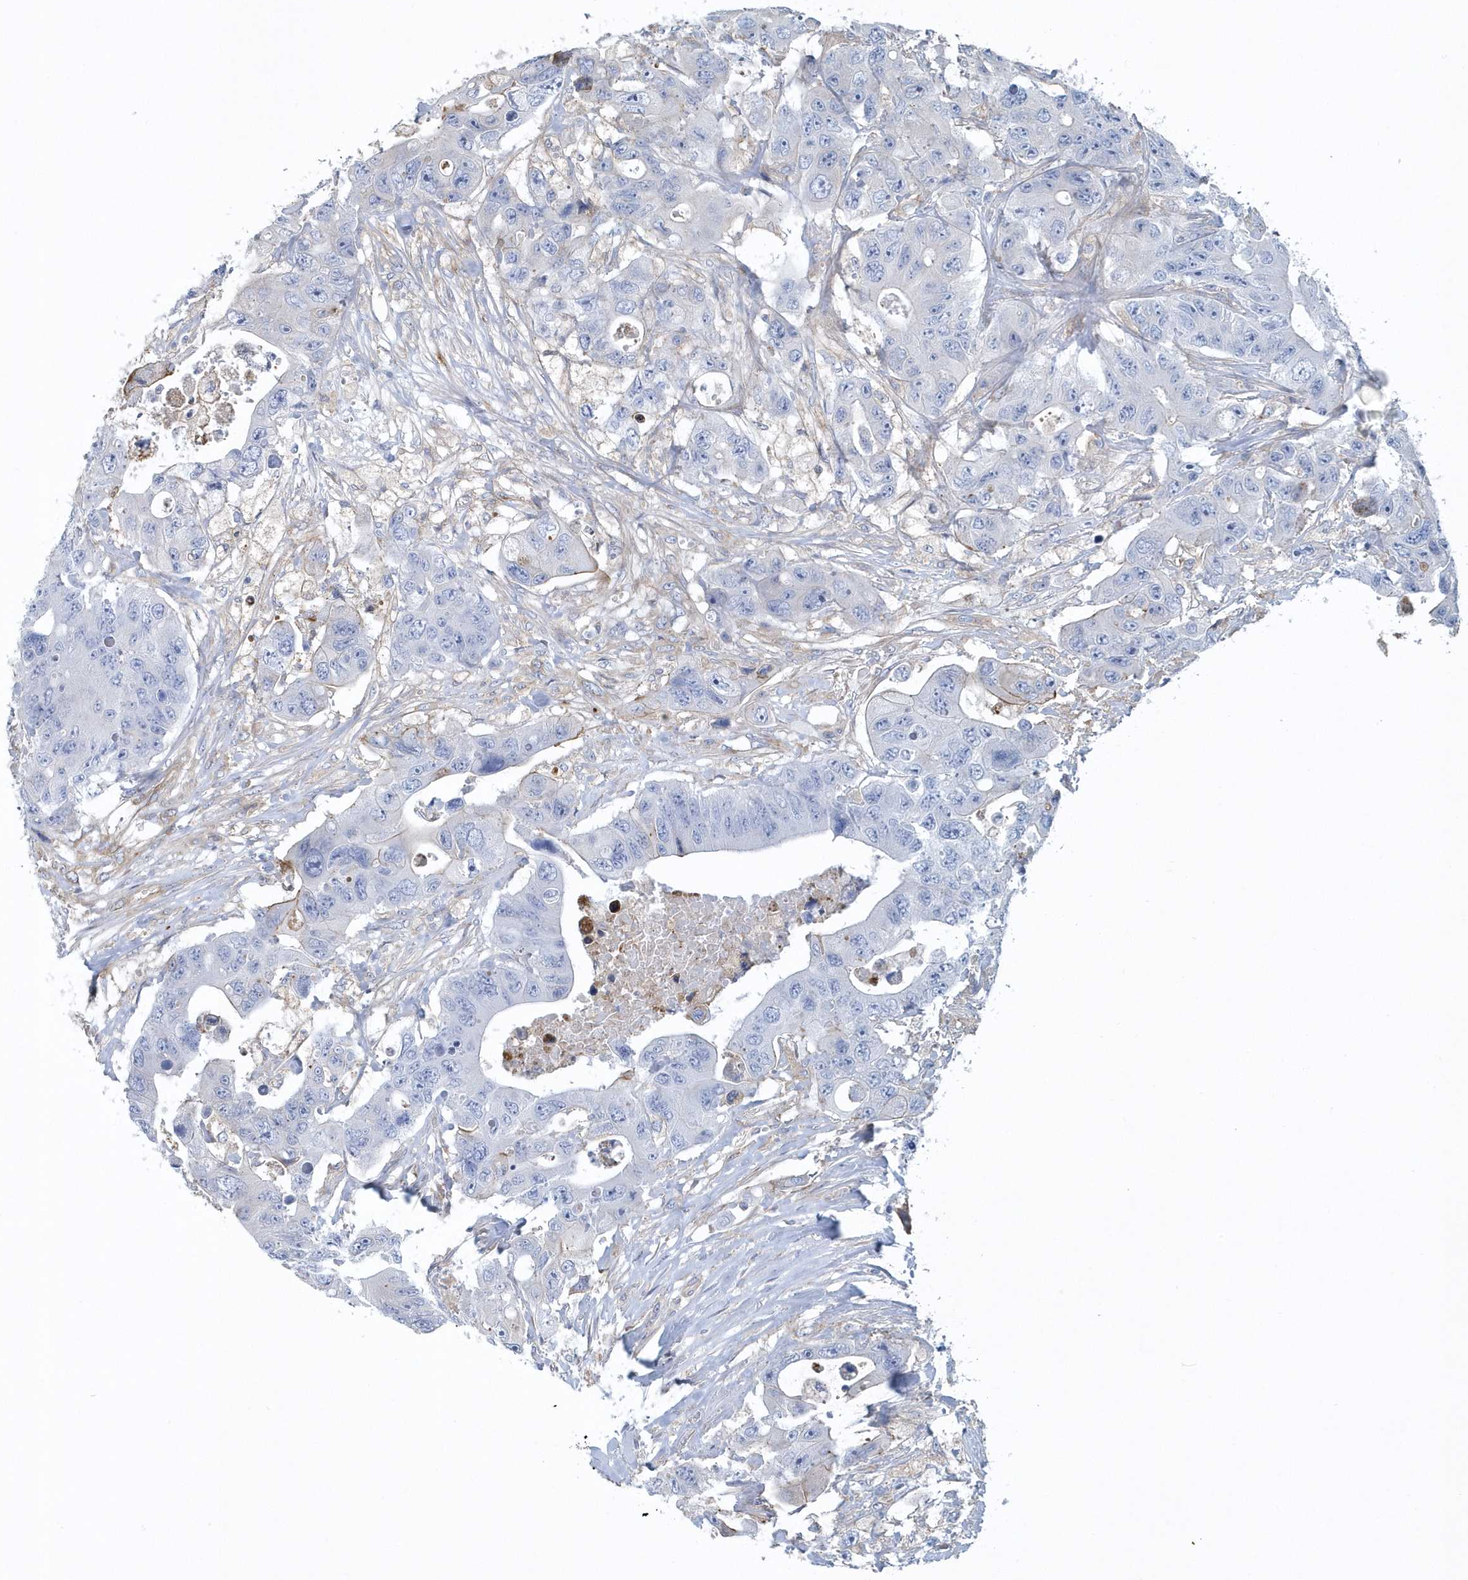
{"staining": {"intensity": "negative", "quantity": "none", "location": "none"}, "tissue": "colorectal cancer", "cell_type": "Tumor cells", "image_type": "cancer", "snomed": [{"axis": "morphology", "description": "Adenocarcinoma, NOS"}, {"axis": "topography", "description": "Colon"}], "caption": "Tumor cells are negative for brown protein staining in adenocarcinoma (colorectal). (Immunohistochemistry (ihc), brightfield microscopy, high magnification).", "gene": "ARAP2", "patient": {"sex": "female", "age": 46}}